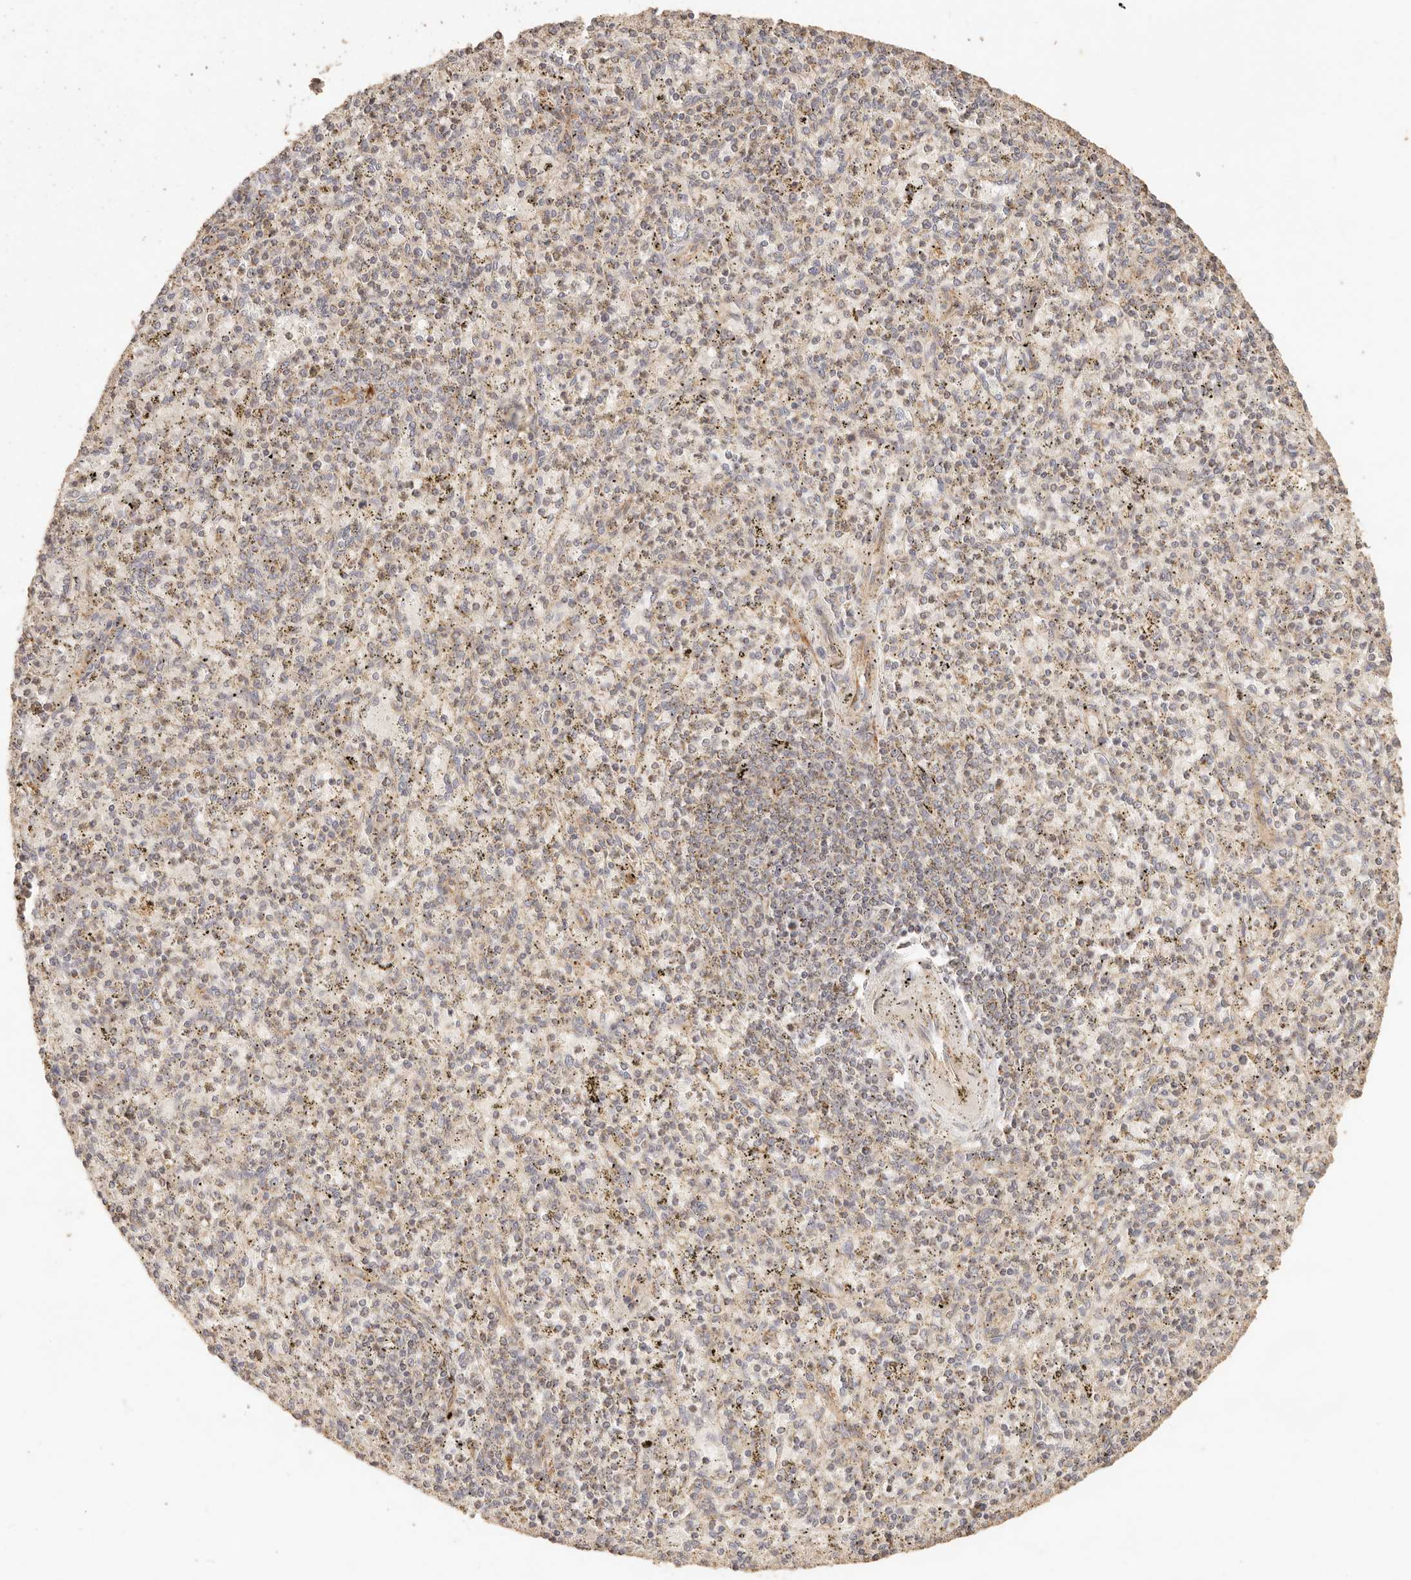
{"staining": {"intensity": "negative", "quantity": "none", "location": "none"}, "tissue": "spleen", "cell_type": "Cells in red pulp", "image_type": "normal", "snomed": [{"axis": "morphology", "description": "Normal tissue, NOS"}, {"axis": "topography", "description": "Spleen"}], "caption": "High power microscopy image of an immunohistochemistry histopathology image of benign spleen, revealing no significant staining in cells in red pulp.", "gene": "PTPN22", "patient": {"sex": "male", "age": 72}}